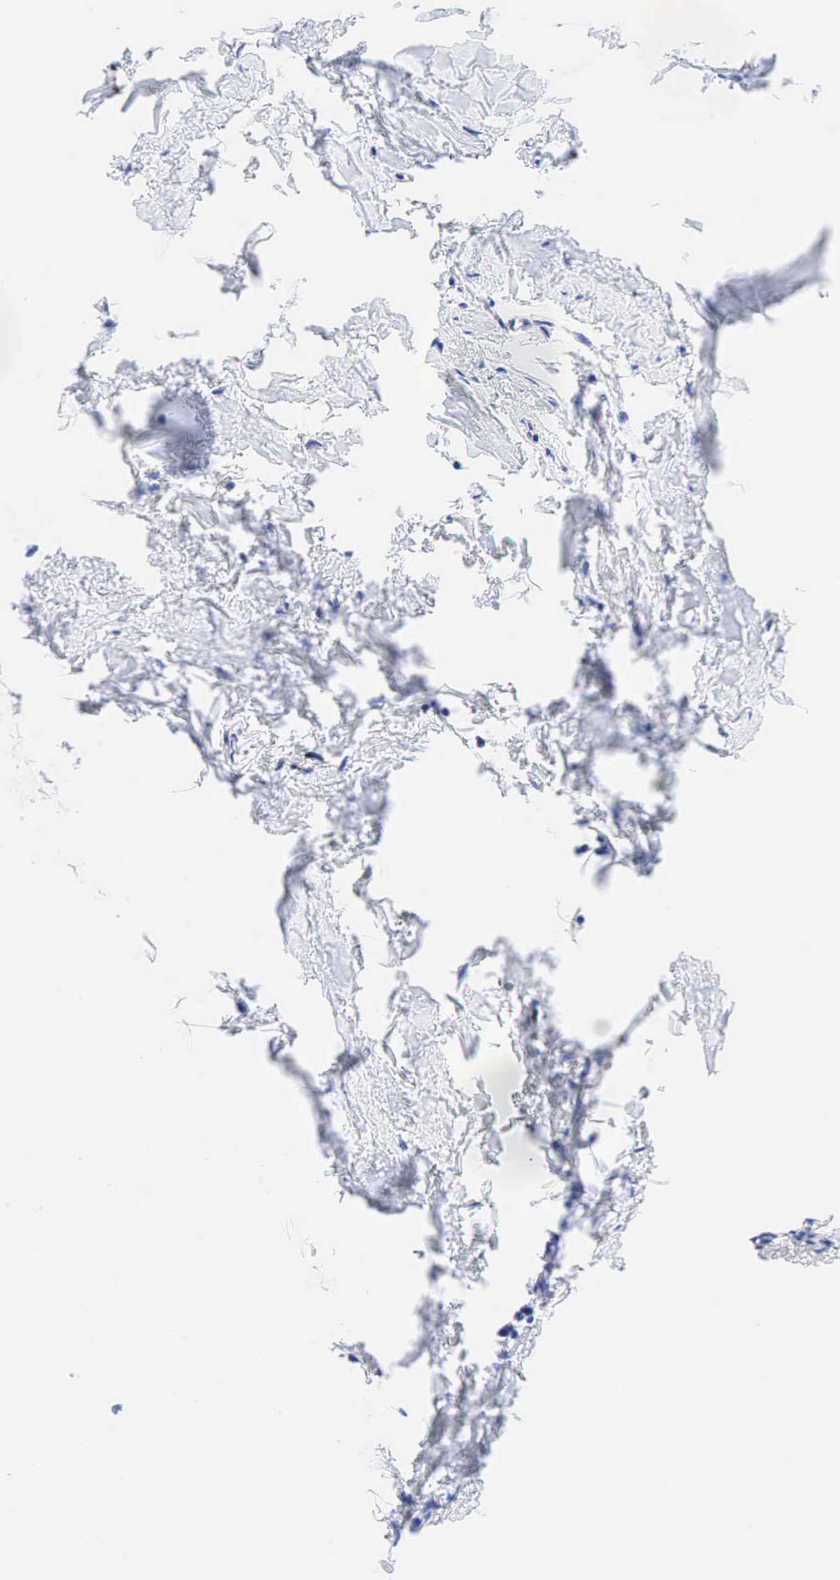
{"staining": {"intensity": "negative", "quantity": "none", "location": "none"}, "tissue": "breast cancer", "cell_type": "Tumor cells", "image_type": "cancer", "snomed": [{"axis": "morphology", "description": "Duct carcinoma"}, {"axis": "topography", "description": "Breast"}], "caption": "Protein analysis of infiltrating ductal carcinoma (breast) exhibits no significant staining in tumor cells.", "gene": "CHGA", "patient": {"sex": "female", "age": 64}}